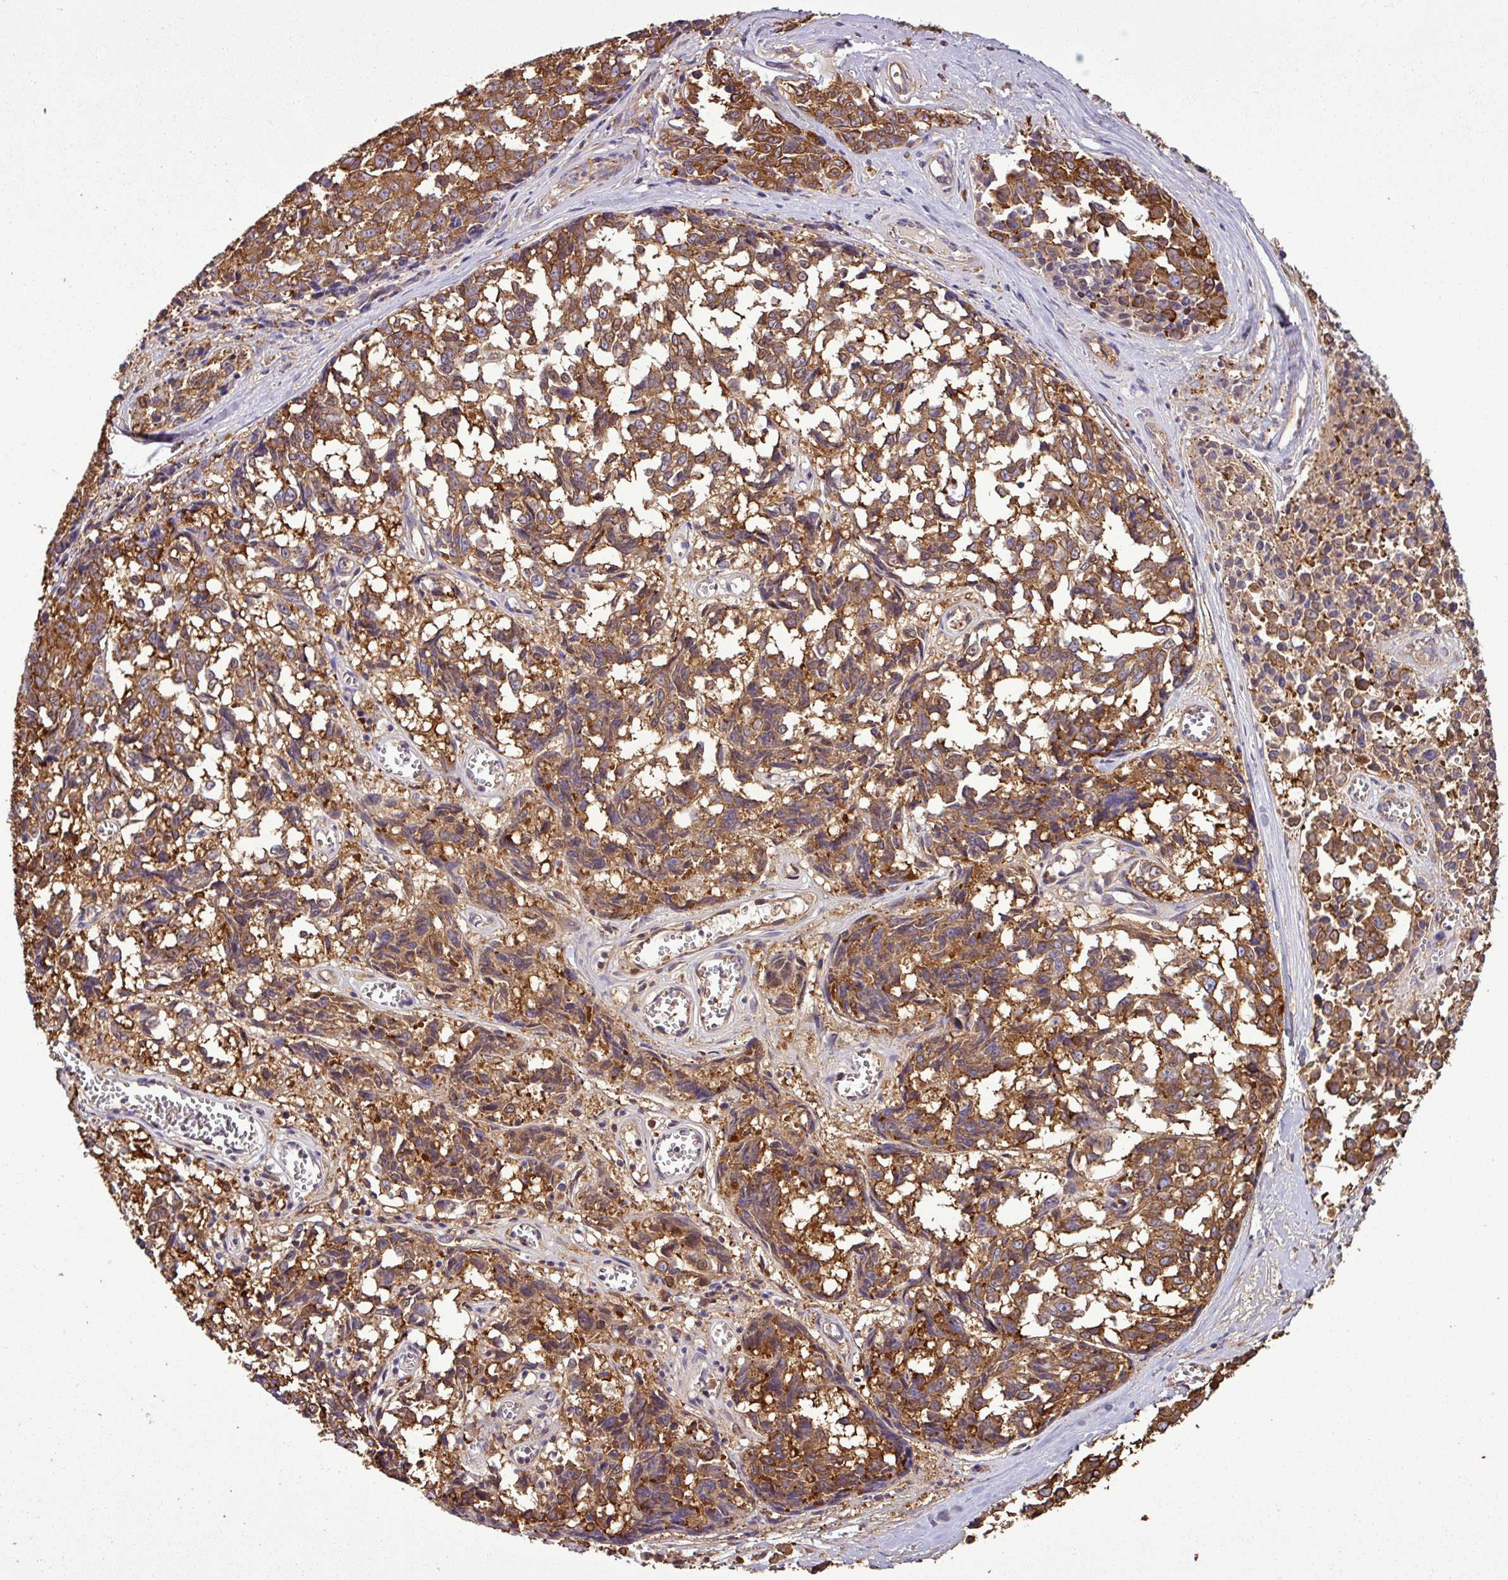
{"staining": {"intensity": "strong", "quantity": ">75%", "location": "cytoplasmic/membranous"}, "tissue": "melanoma", "cell_type": "Tumor cells", "image_type": "cancer", "snomed": [{"axis": "morphology", "description": "Malignant melanoma, NOS"}, {"axis": "topography", "description": "Skin"}], "caption": "This is an image of immunohistochemistry staining of malignant melanoma, which shows strong expression in the cytoplasmic/membranous of tumor cells.", "gene": "PACSIN2", "patient": {"sex": "female", "age": 64}}